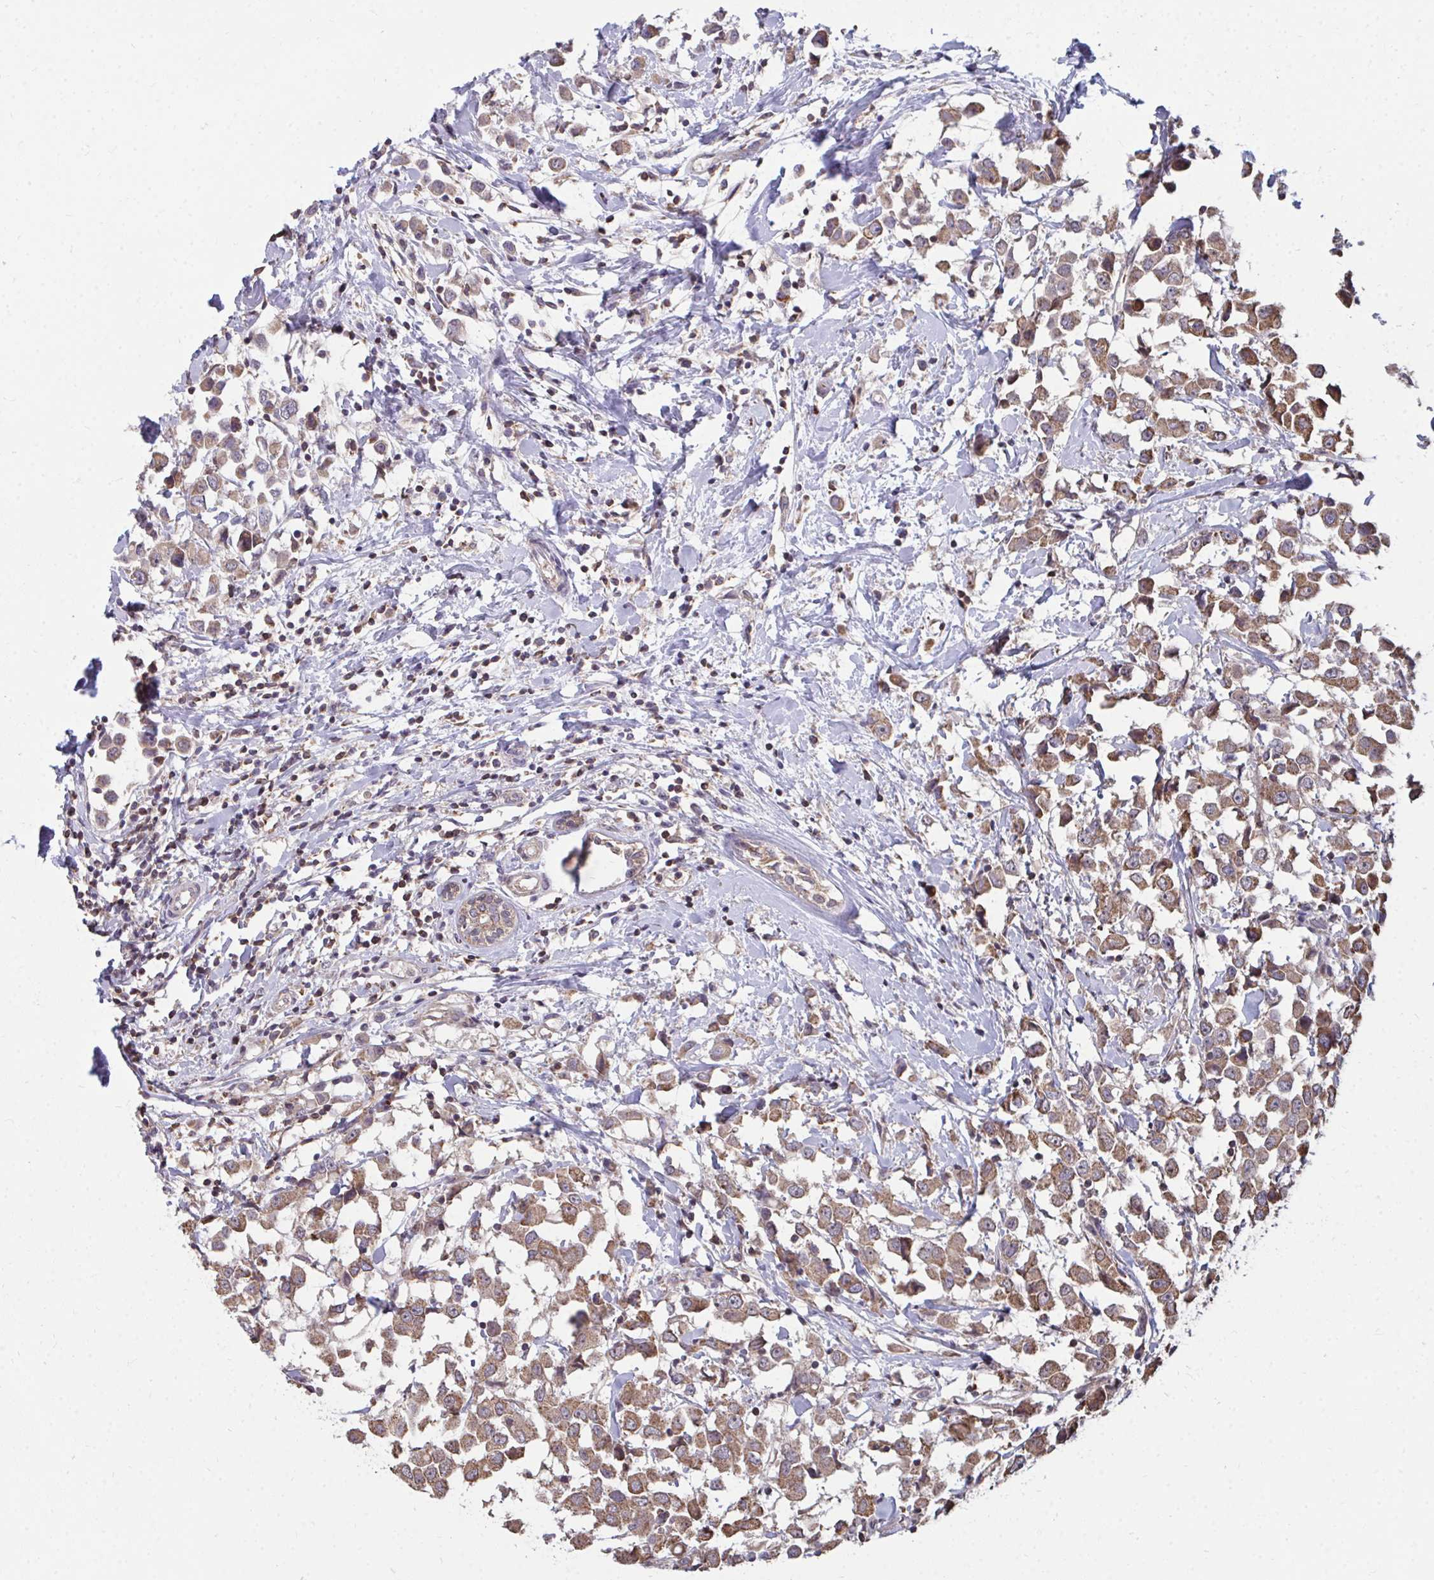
{"staining": {"intensity": "moderate", "quantity": ">75%", "location": "cytoplasmic/membranous"}, "tissue": "breast cancer", "cell_type": "Tumor cells", "image_type": "cancer", "snomed": [{"axis": "morphology", "description": "Duct carcinoma"}, {"axis": "topography", "description": "Breast"}], "caption": "A photomicrograph of human breast cancer stained for a protein exhibits moderate cytoplasmic/membranous brown staining in tumor cells. (DAB IHC with brightfield microscopy, high magnification).", "gene": "DNAJA2", "patient": {"sex": "female", "age": 61}}